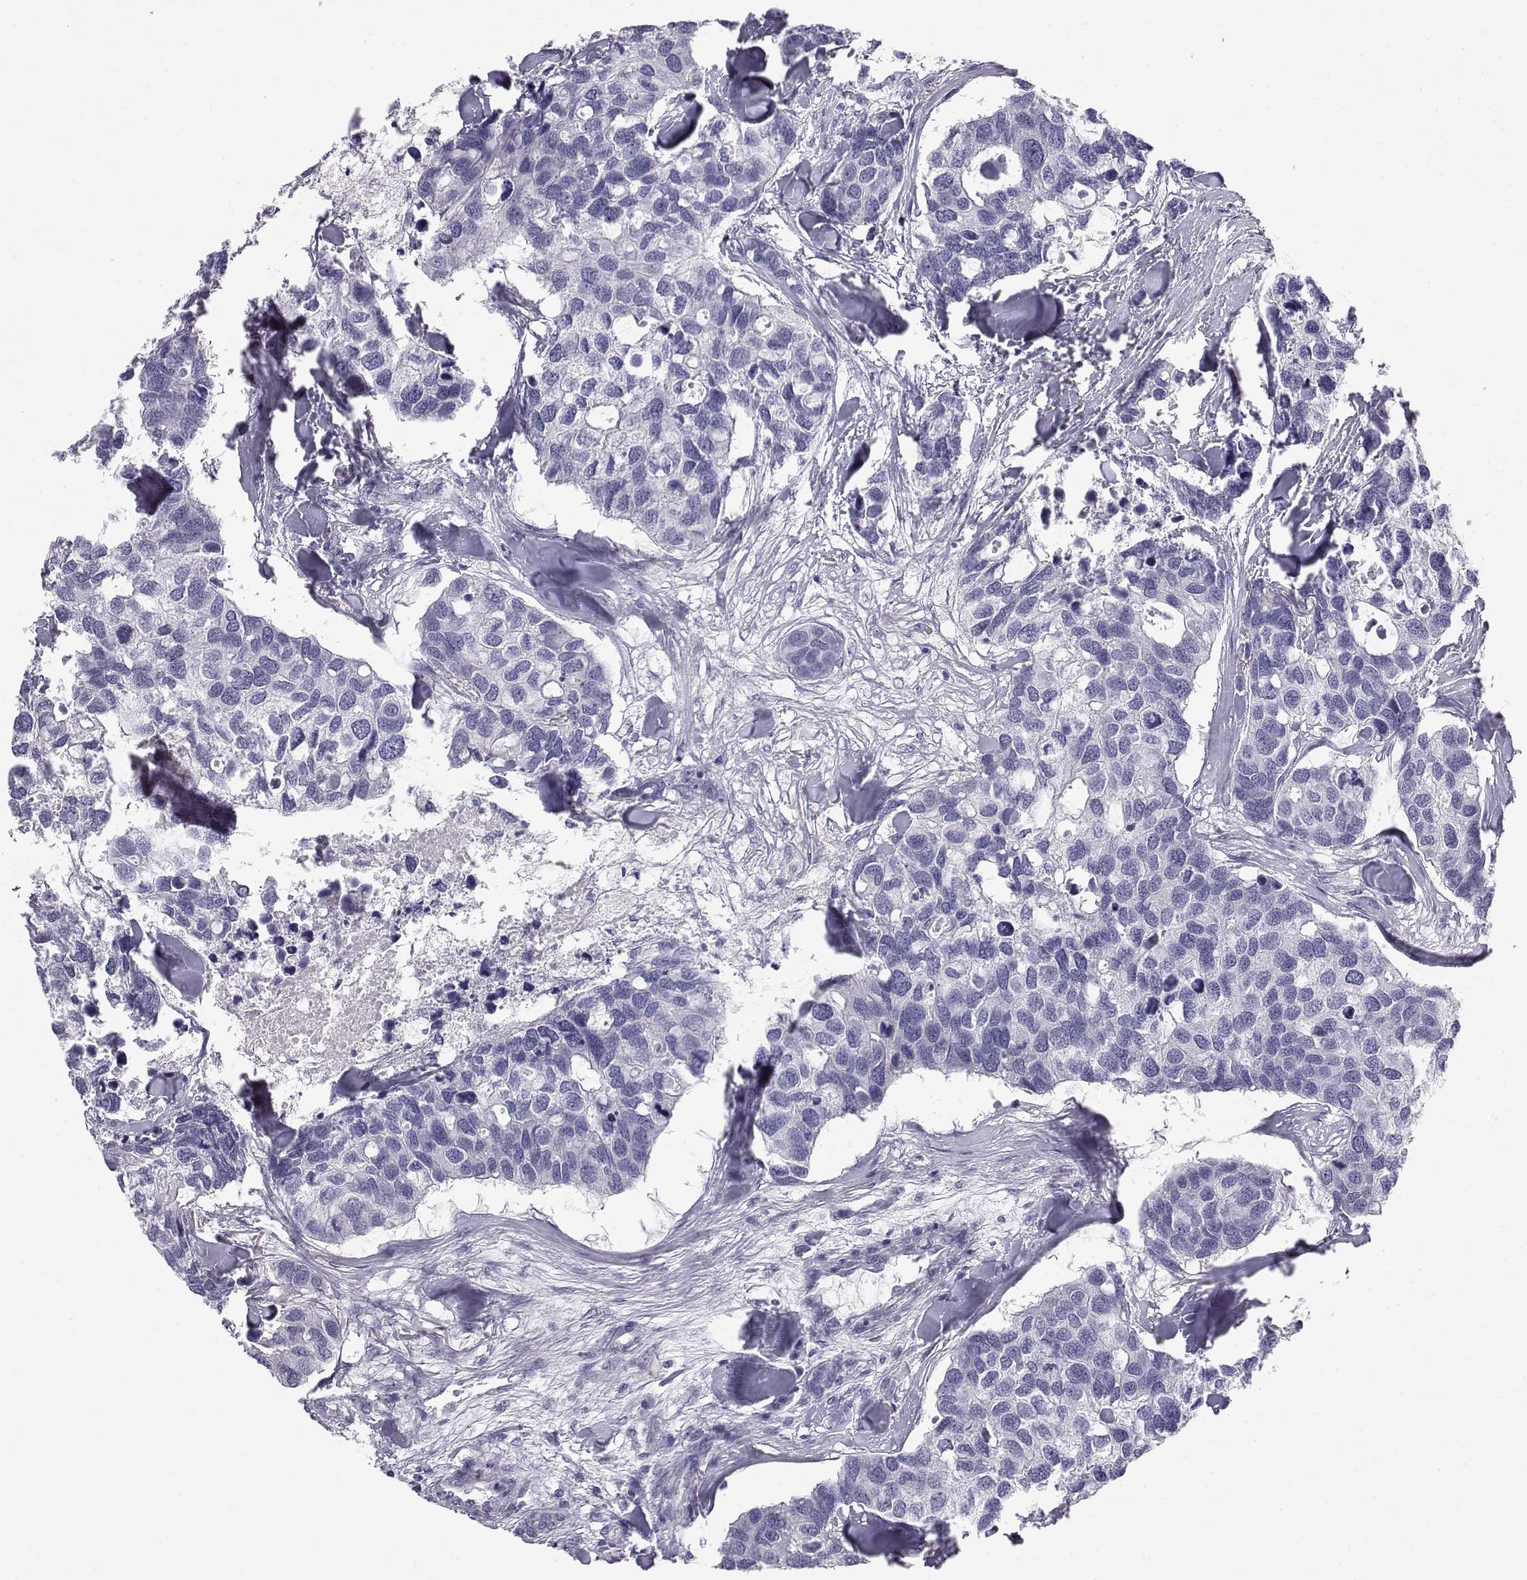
{"staining": {"intensity": "negative", "quantity": "none", "location": "none"}, "tissue": "breast cancer", "cell_type": "Tumor cells", "image_type": "cancer", "snomed": [{"axis": "morphology", "description": "Duct carcinoma"}, {"axis": "topography", "description": "Breast"}], "caption": "IHC image of neoplastic tissue: breast cancer (invasive ductal carcinoma) stained with DAB (3,3'-diaminobenzidine) shows no significant protein expression in tumor cells.", "gene": "RNASE12", "patient": {"sex": "female", "age": 83}}